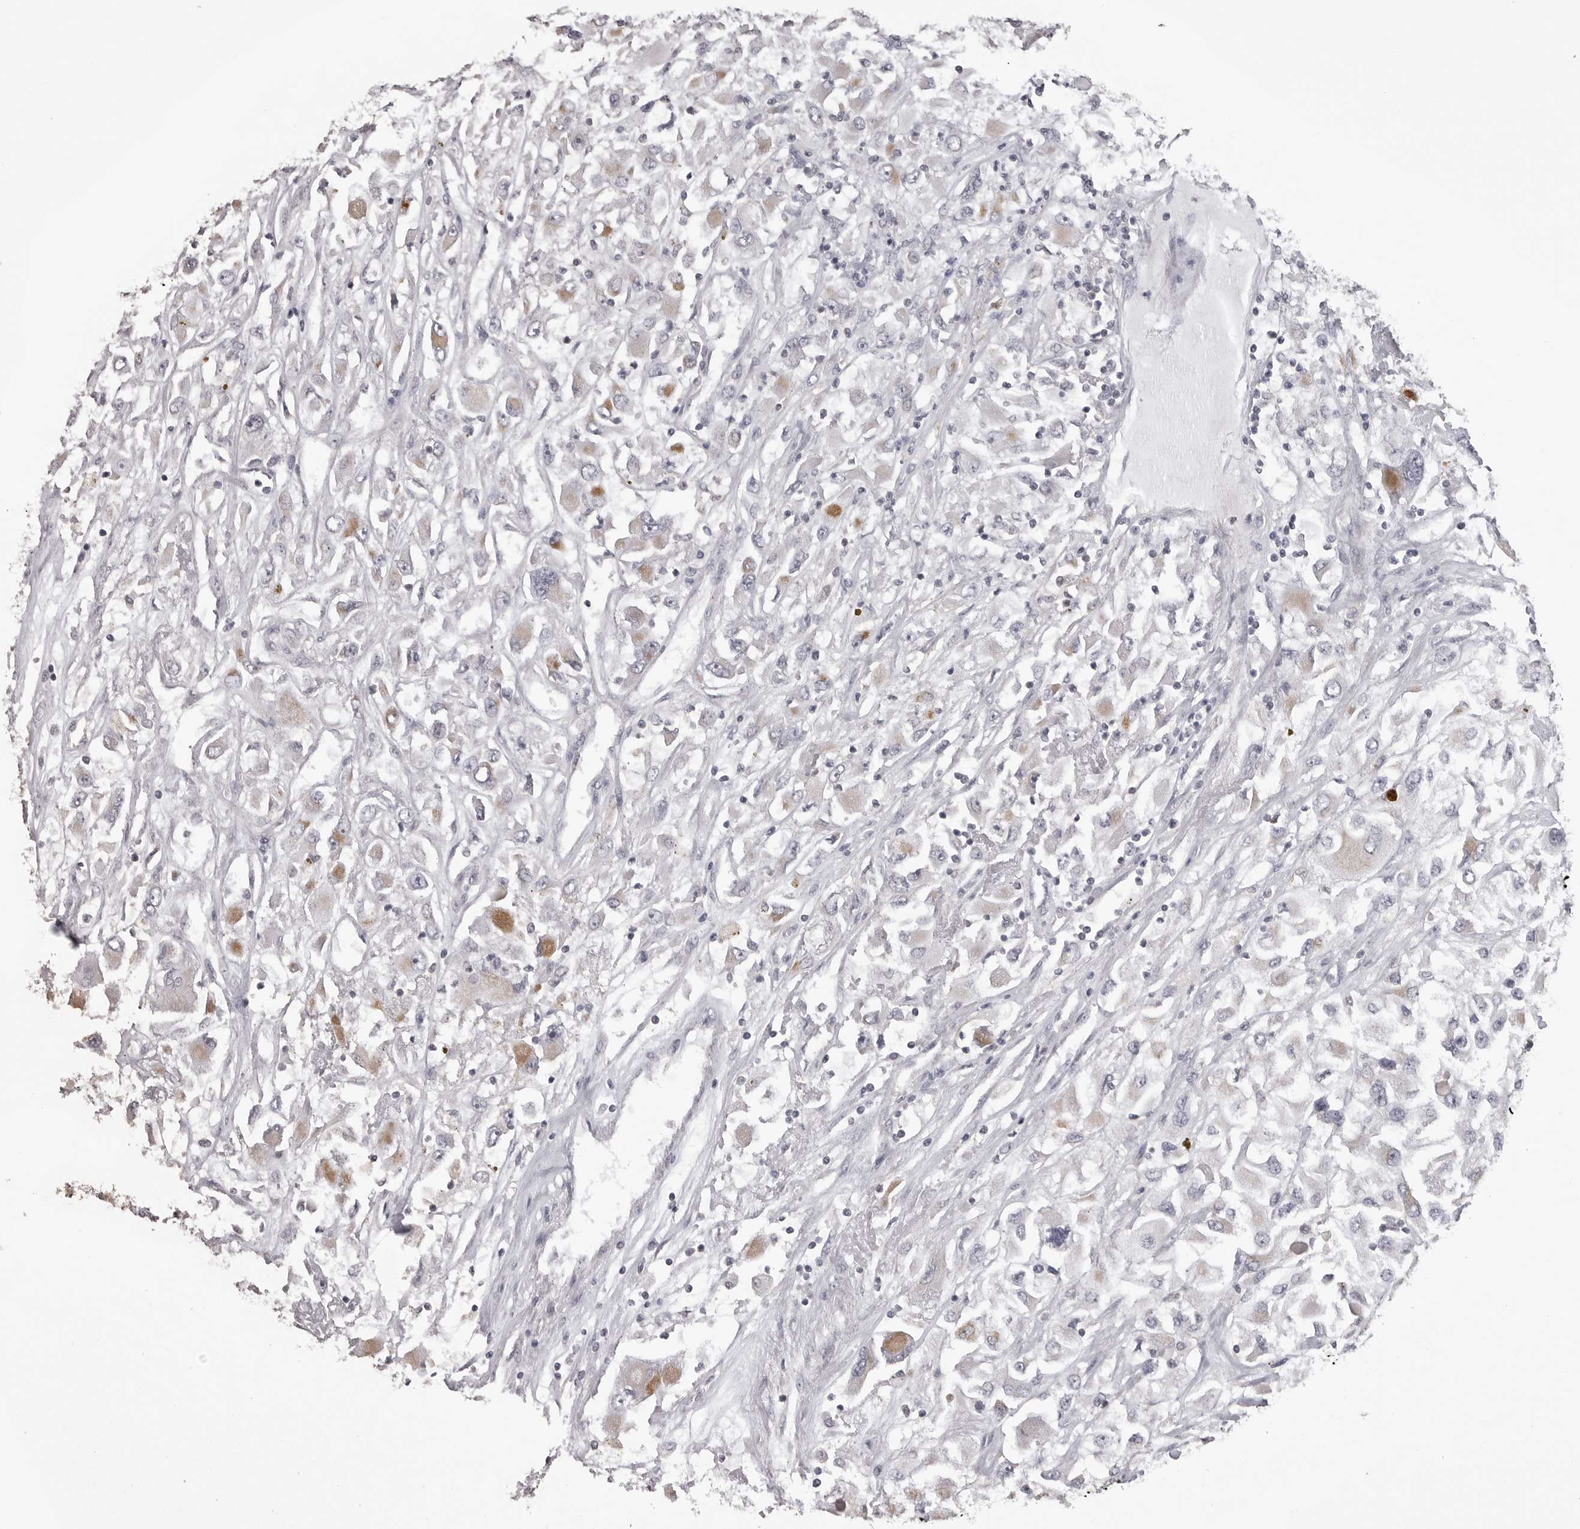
{"staining": {"intensity": "moderate", "quantity": "<25%", "location": "cytoplasmic/membranous"}, "tissue": "renal cancer", "cell_type": "Tumor cells", "image_type": "cancer", "snomed": [{"axis": "morphology", "description": "Adenocarcinoma, NOS"}, {"axis": "topography", "description": "Kidney"}], "caption": "Tumor cells reveal moderate cytoplasmic/membranous expression in approximately <25% of cells in renal cancer (adenocarcinoma).", "gene": "GPN2", "patient": {"sex": "female", "age": 52}}